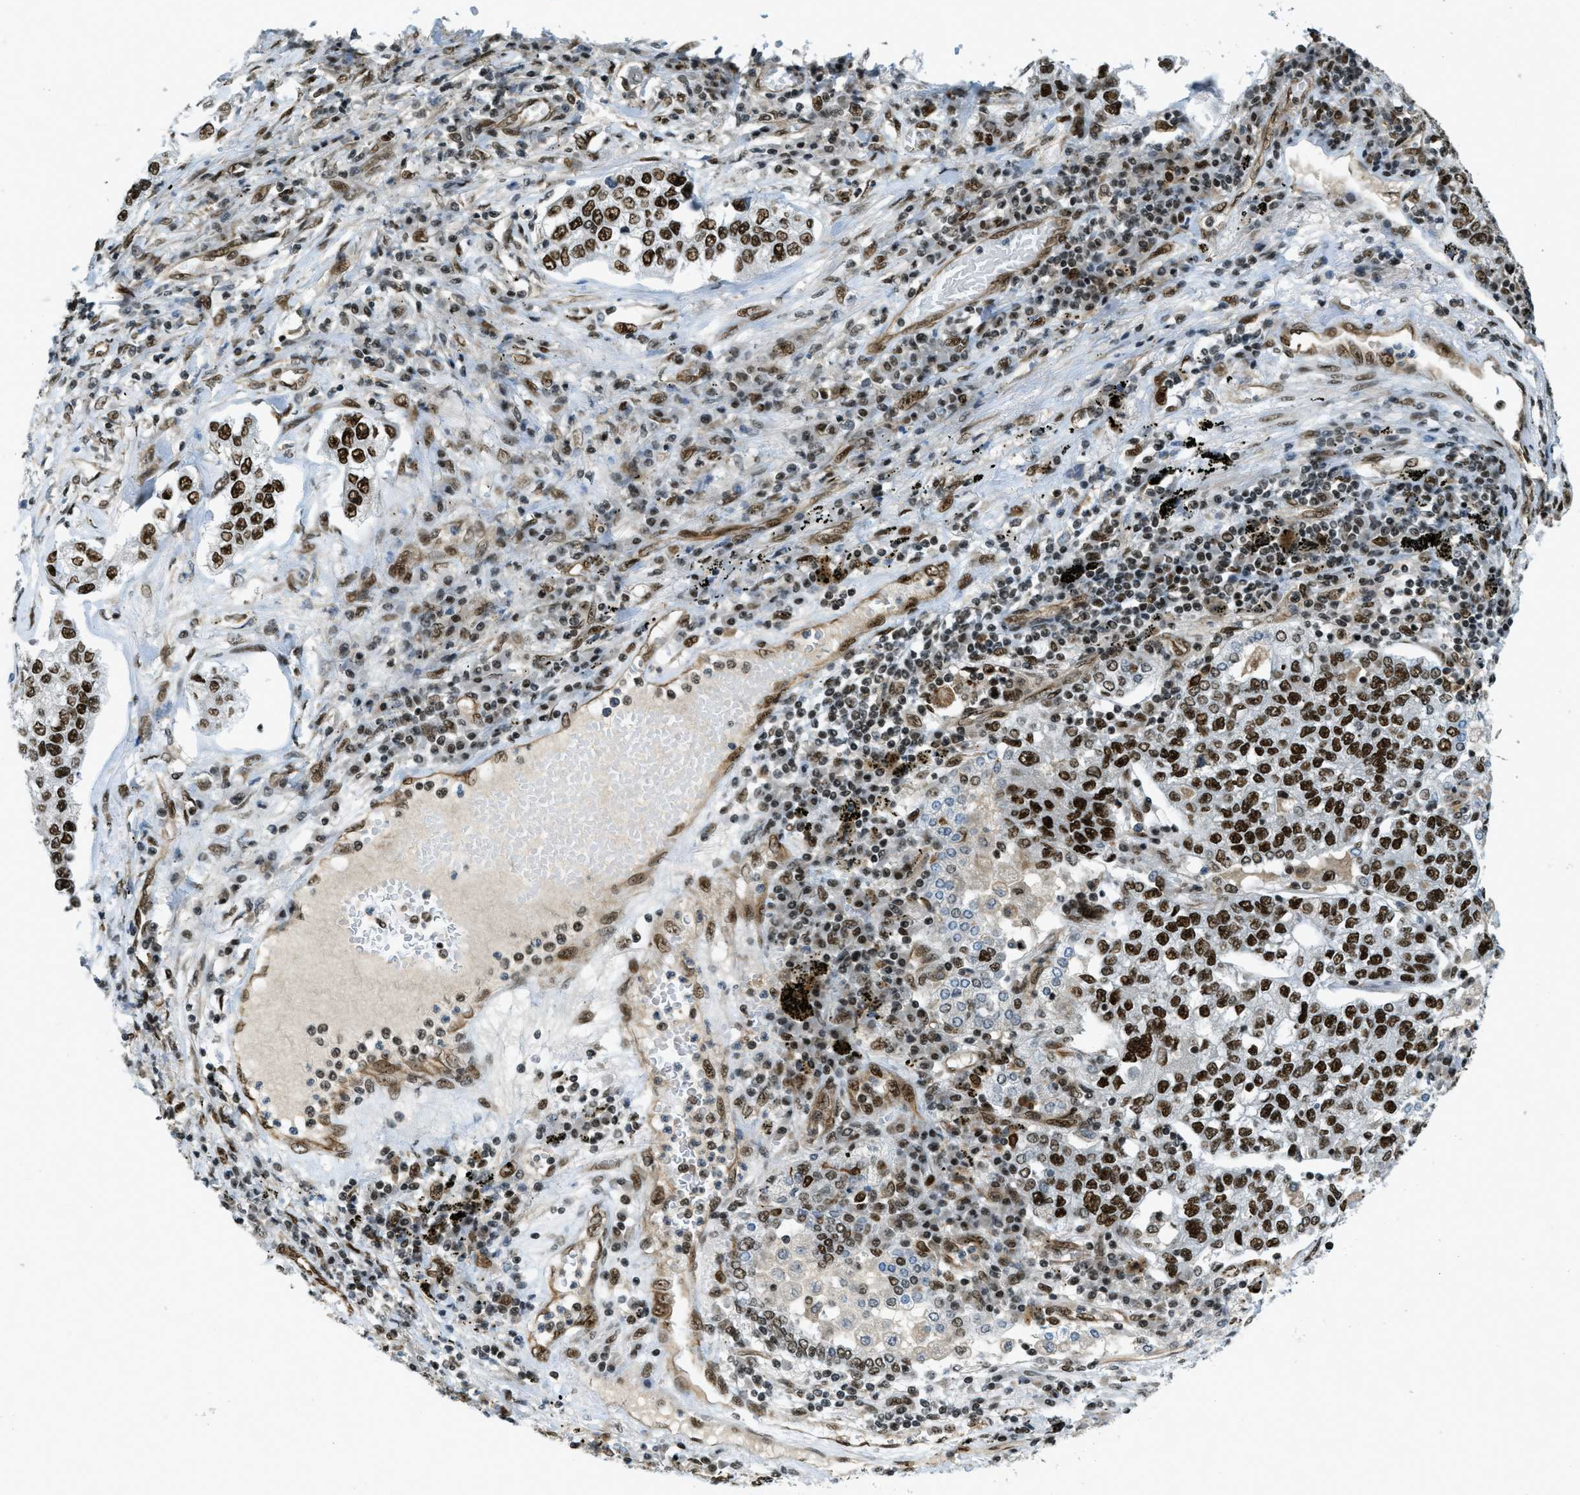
{"staining": {"intensity": "strong", "quantity": ">75%", "location": "nuclear"}, "tissue": "lung cancer", "cell_type": "Tumor cells", "image_type": "cancer", "snomed": [{"axis": "morphology", "description": "Adenocarcinoma, NOS"}, {"axis": "topography", "description": "Lung"}], "caption": "Protein analysis of lung cancer (adenocarcinoma) tissue displays strong nuclear positivity in about >75% of tumor cells.", "gene": "ZFR", "patient": {"sex": "male", "age": 49}}